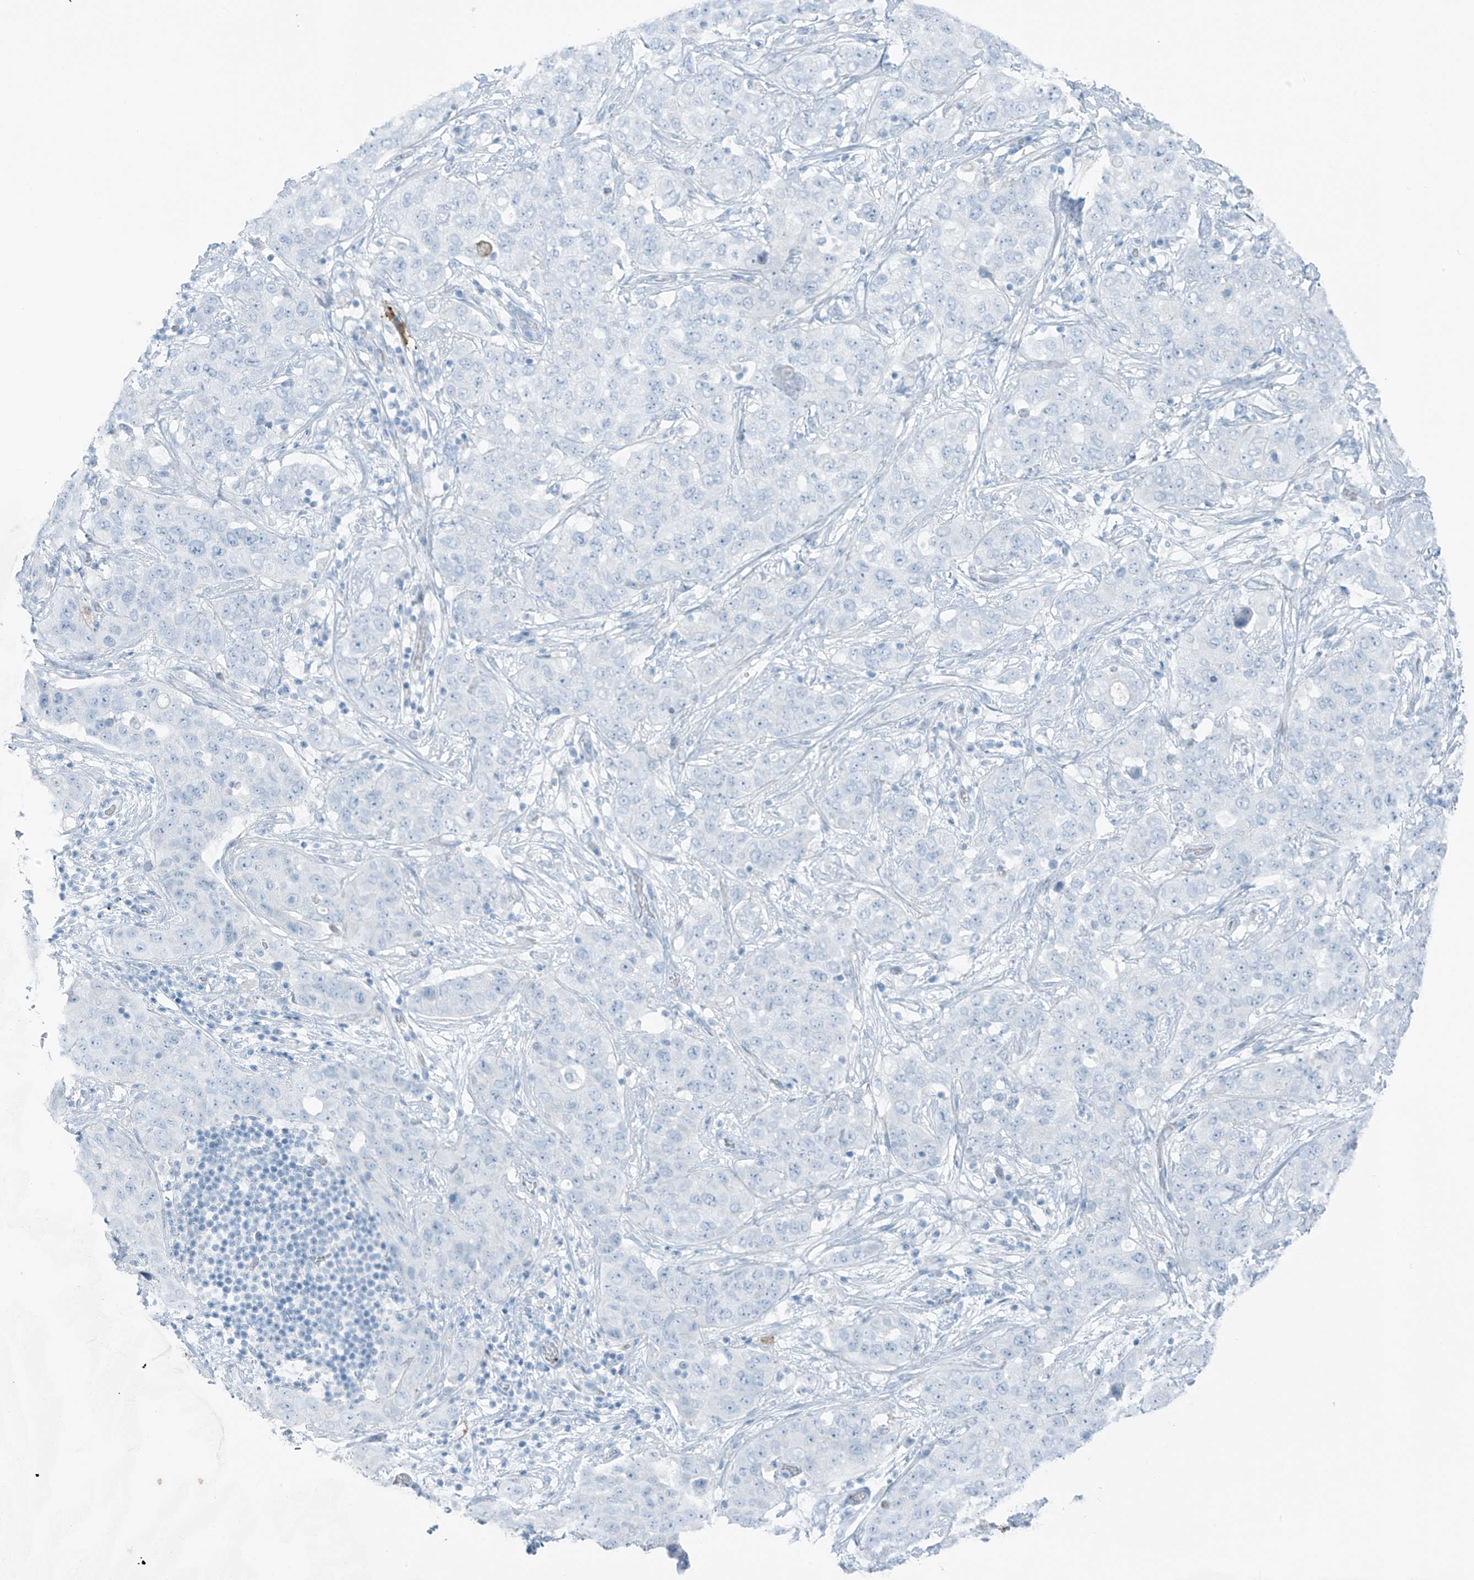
{"staining": {"intensity": "negative", "quantity": "none", "location": "none"}, "tissue": "stomach cancer", "cell_type": "Tumor cells", "image_type": "cancer", "snomed": [{"axis": "morphology", "description": "Normal tissue, NOS"}, {"axis": "morphology", "description": "Adenocarcinoma, NOS"}, {"axis": "topography", "description": "Lymph node"}, {"axis": "topography", "description": "Stomach"}], "caption": "The photomicrograph reveals no significant positivity in tumor cells of stomach adenocarcinoma. (Brightfield microscopy of DAB (3,3'-diaminobenzidine) immunohistochemistry at high magnification).", "gene": "SLC25A43", "patient": {"sex": "male", "age": 48}}